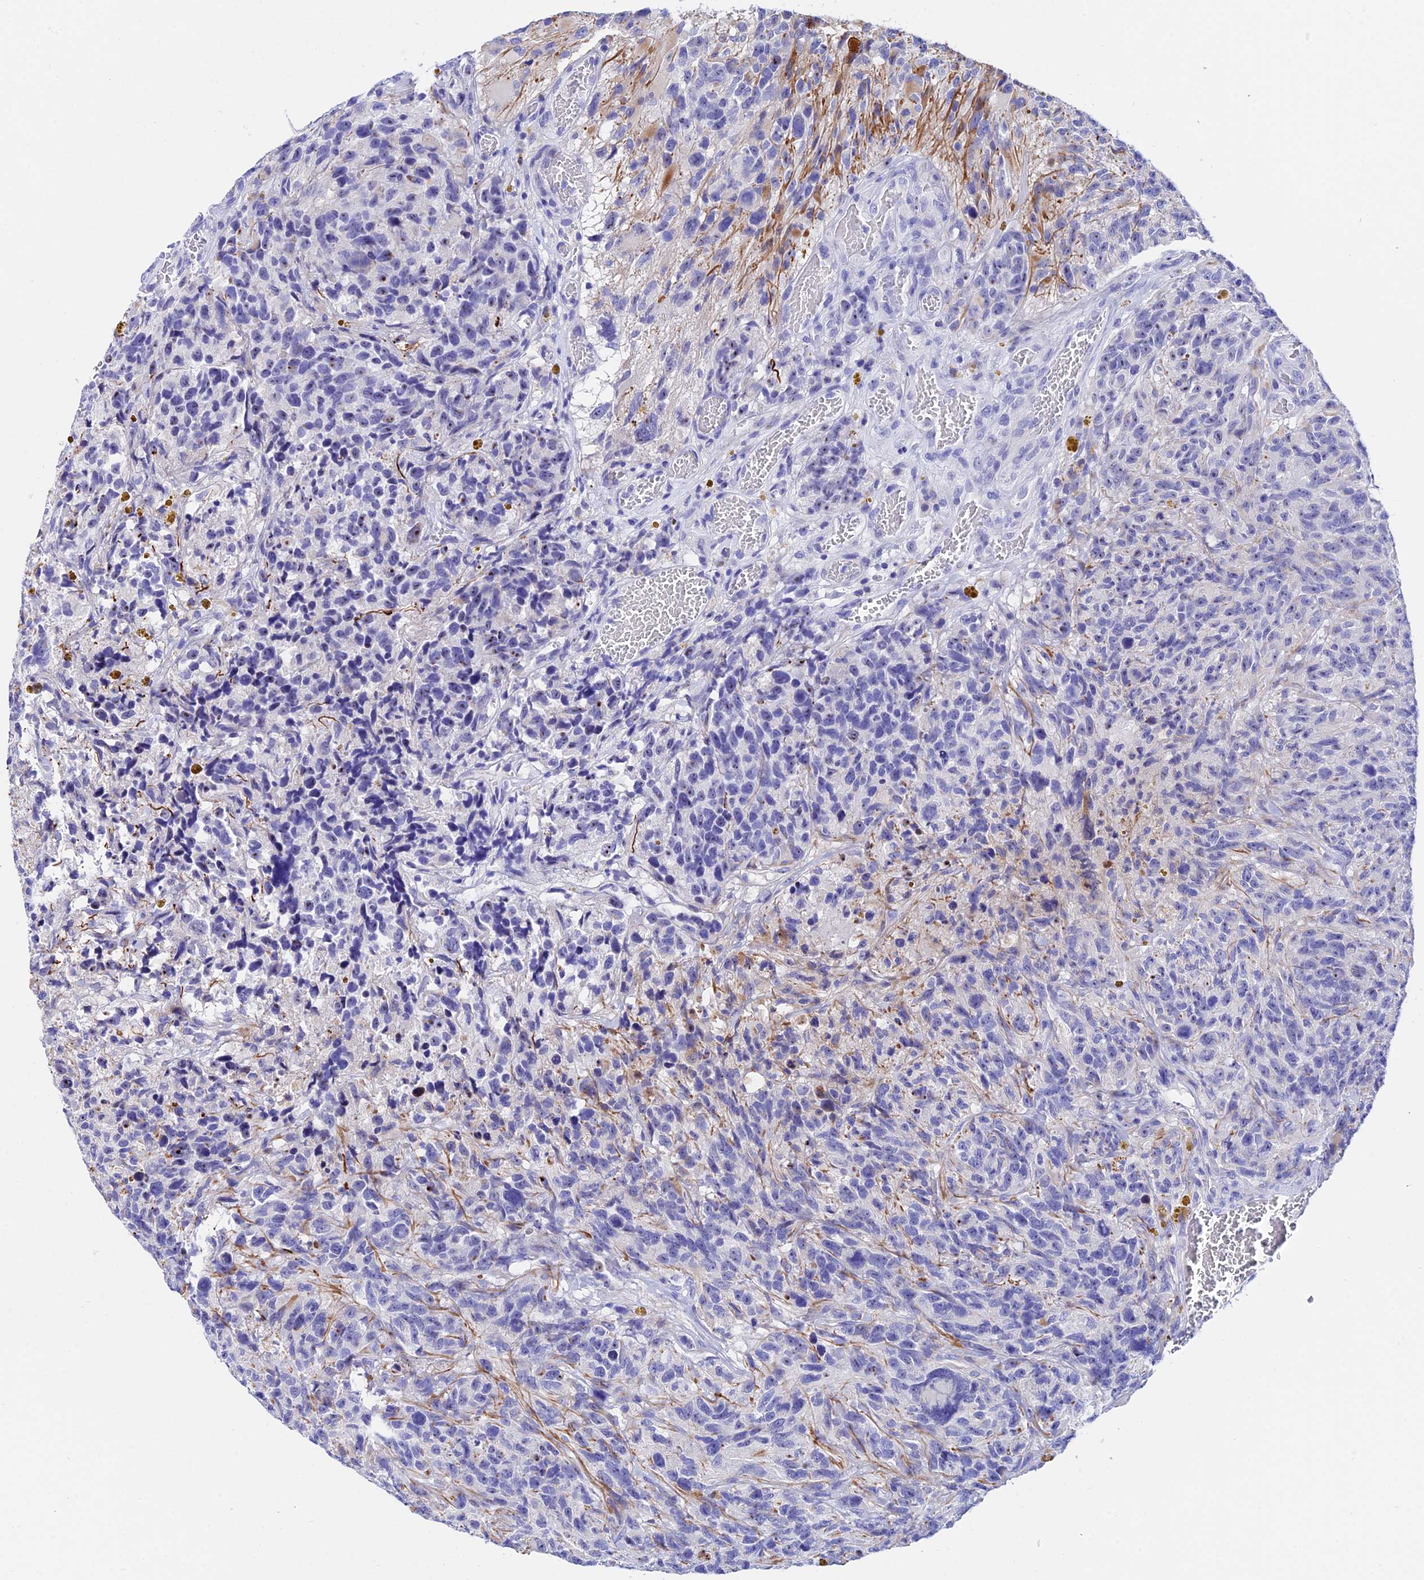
{"staining": {"intensity": "negative", "quantity": "none", "location": "none"}, "tissue": "glioma", "cell_type": "Tumor cells", "image_type": "cancer", "snomed": [{"axis": "morphology", "description": "Glioma, malignant, High grade"}, {"axis": "topography", "description": "Brain"}], "caption": "An immunohistochemistry image of glioma is shown. There is no staining in tumor cells of glioma.", "gene": "CEP41", "patient": {"sex": "male", "age": 69}}